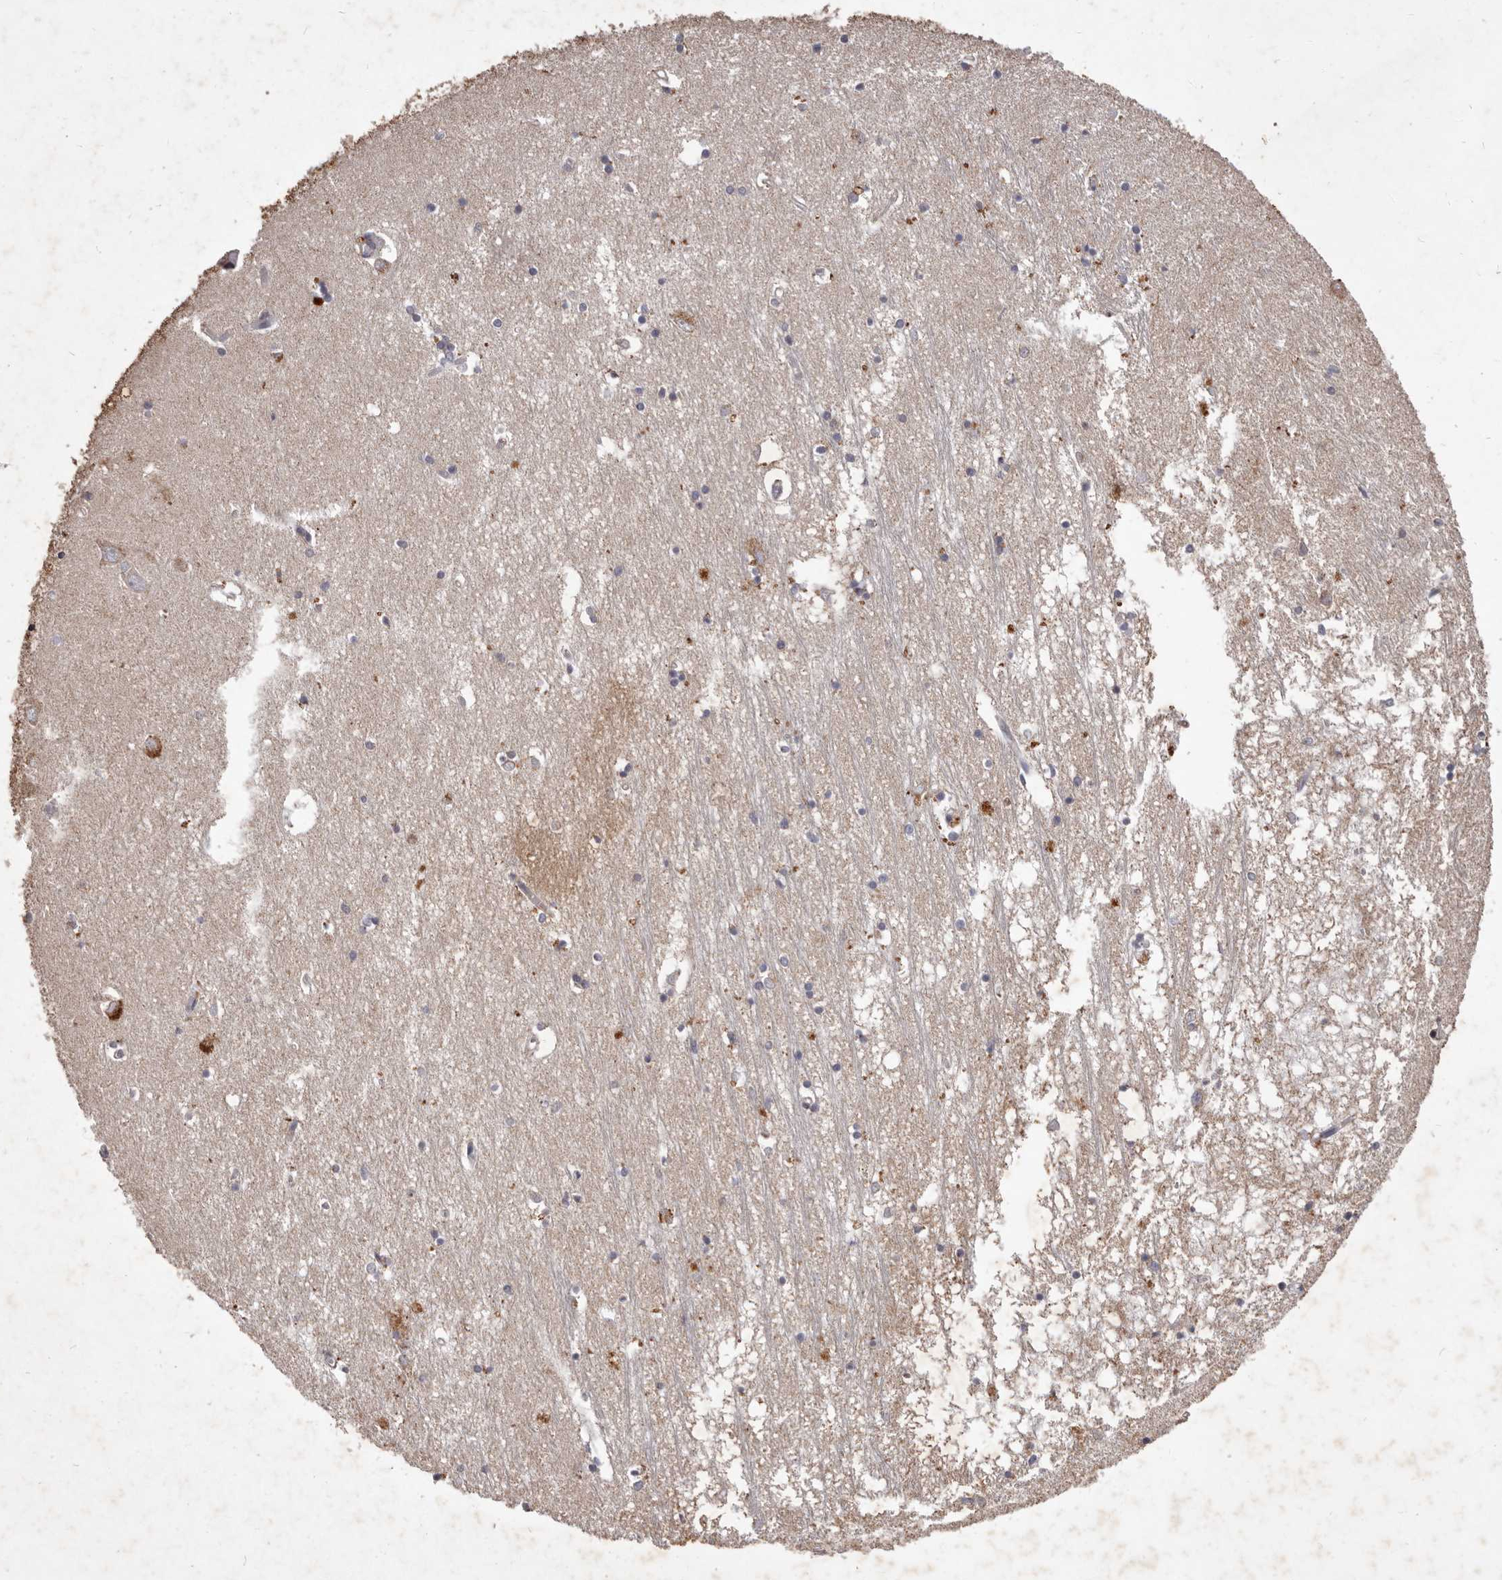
{"staining": {"intensity": "moderate", "quantity": "<25%", "location": "cytoplasmic/membranous"}, "tissue": "hippocampus", "cell_type": "Glial cells", "image_type": "normal", "snomed": [{"axis": "morphology", "description": "Normal tissue, NOS"}, {"axis": "topography", "description": "Hippocampus"}], "caption": "A micrograph of hippocampus stained for a protein reveals moderate cytoplasmic/membranous brown staining in glial cells. (IHC, brightfield microscopy, high magnification).", "gene": "CXCL14", "patient": {"sex": "male", "age": 70}}